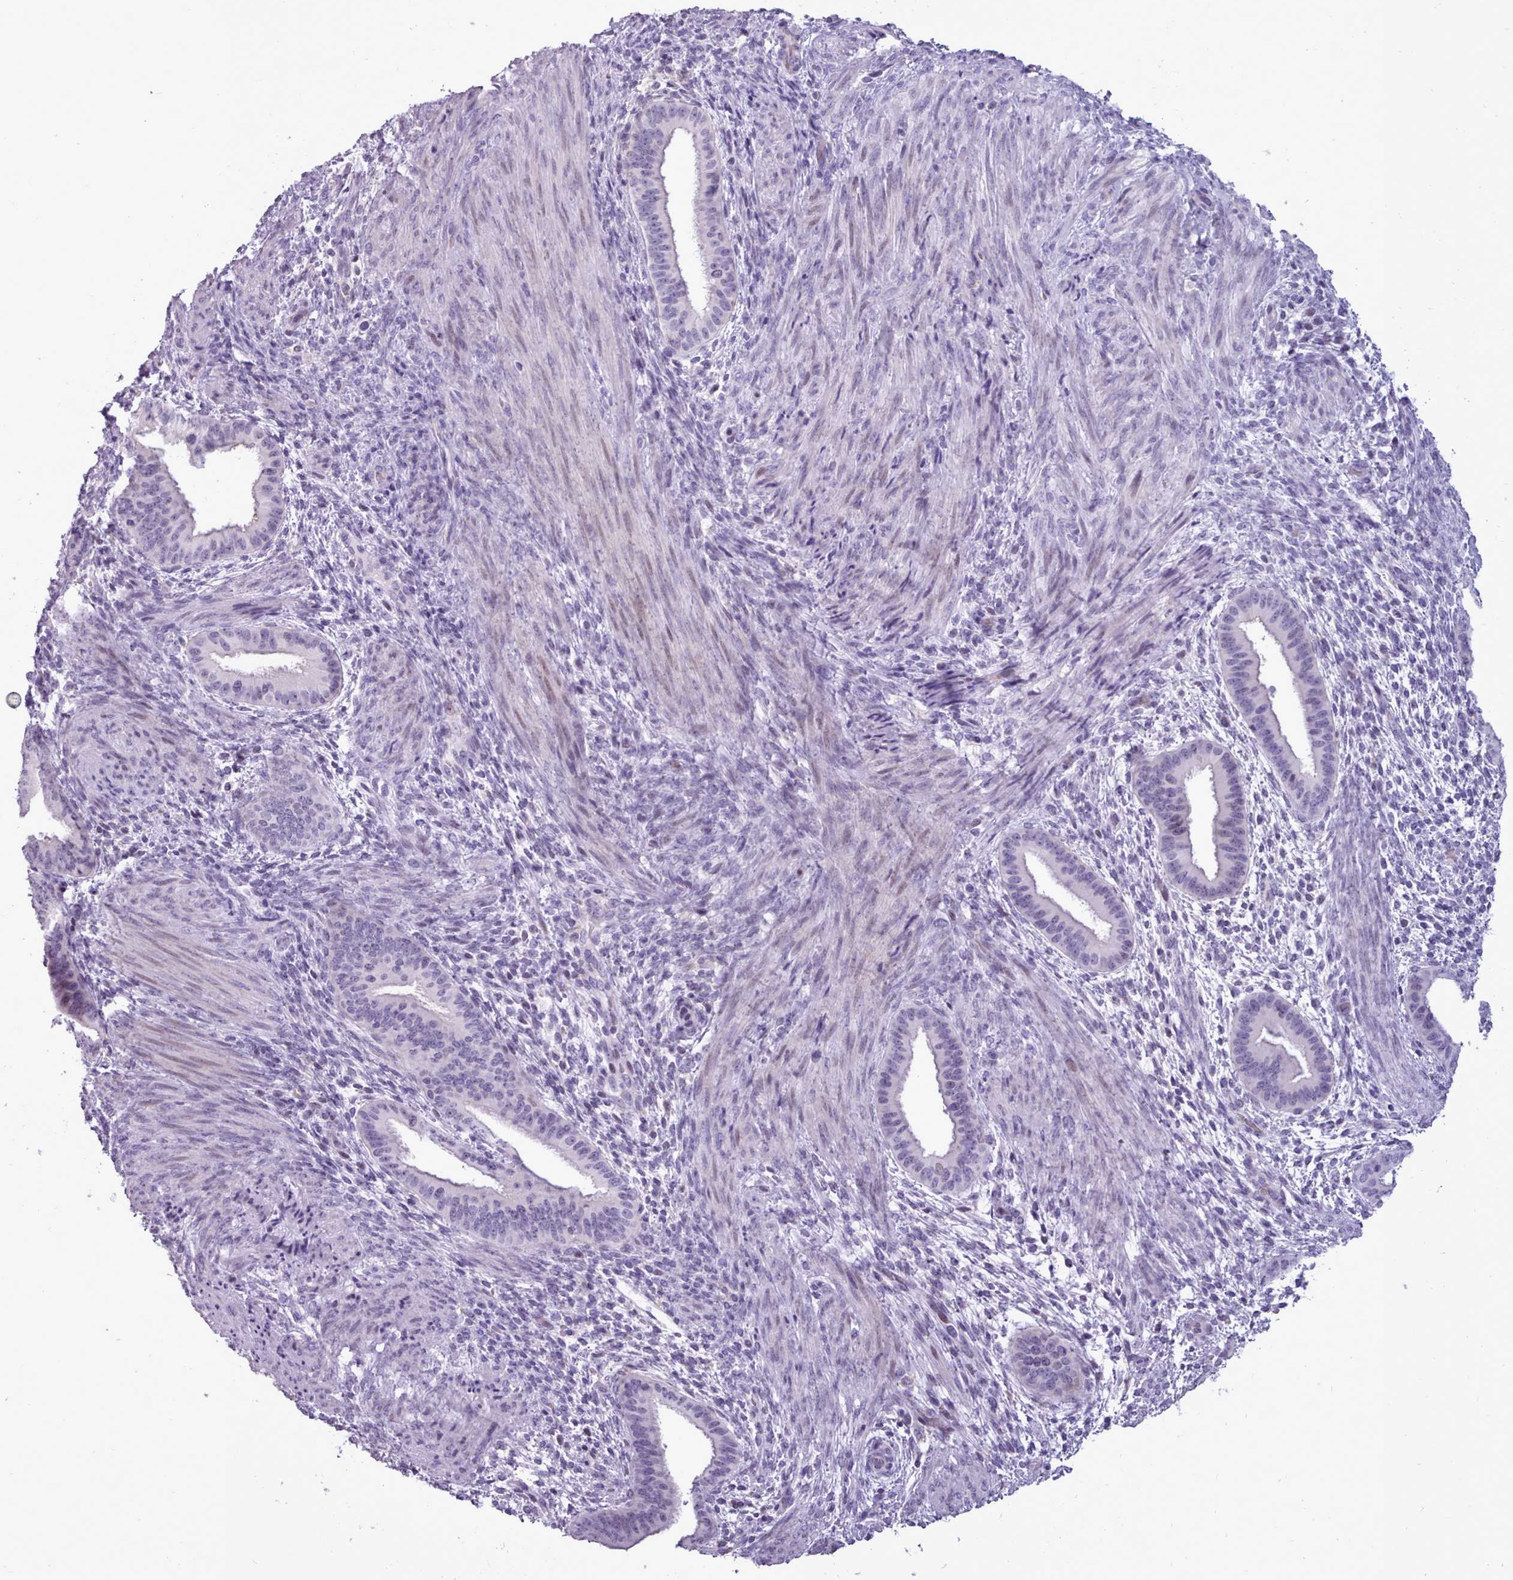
{"staining": {"intensity": "negative", "quantity": "none", "location": "none"}, "tissue": "endometrium", "cell_type": "Cells in endometrial stroma", "image_type": "normal", "snomed": [{"axis": "morphology", "description": "Normal tissue, NOS"}, {"axis": "topography", "description": "Endometrium"}], "caption": "Benign endometrium was stained to show a protein in brown. There is no significant positivity in cells in endometrial stroma.", "gene": "BDKRB2", "patient": {"sex": "female", "age": 36}}